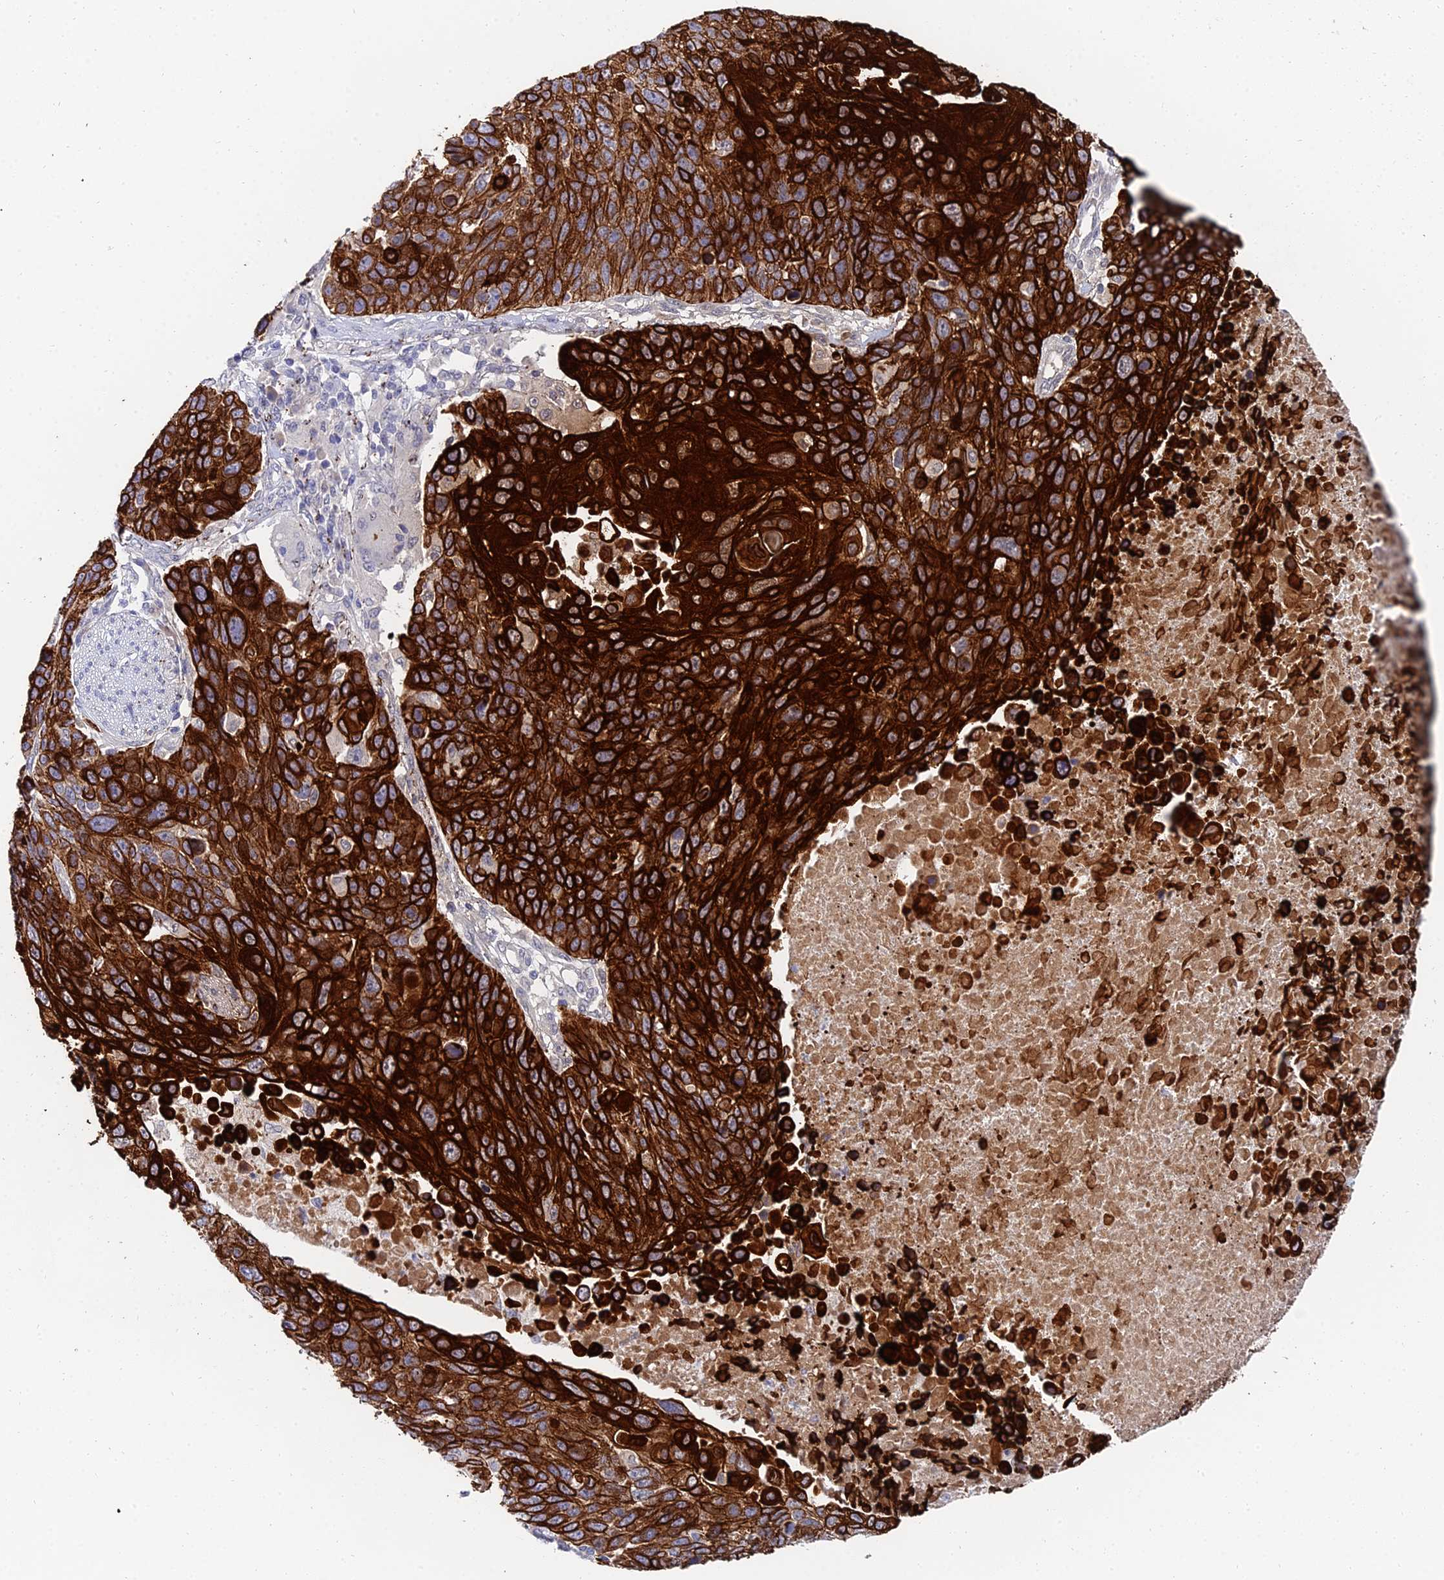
{"staining": {"intensity": "strong", "quantity": ">75%", "location": "cytoplasmic/membranous"}, "tissue": "lung cancer", "cell_type": "Tumor cells", "image_type": "cancer", "snomed": [{"axis": "morphology", "description": "Normal tissue, NOS"}, {"axis": "morphology", "description": "Squamous cell carcinoma, NOS"}, {"axis": "topography", "description": "Lymph node"}, {"axis": "topography", "description": "Lung"}], "caption": "About >75% of tumor cells in lung cancer demonstrate strong cytoplasmic/membranous protein positivity as visualized by brown immunohistochemical staining.", "gene": "KRT17", "patient": {"sex": "male", "age": 66}}